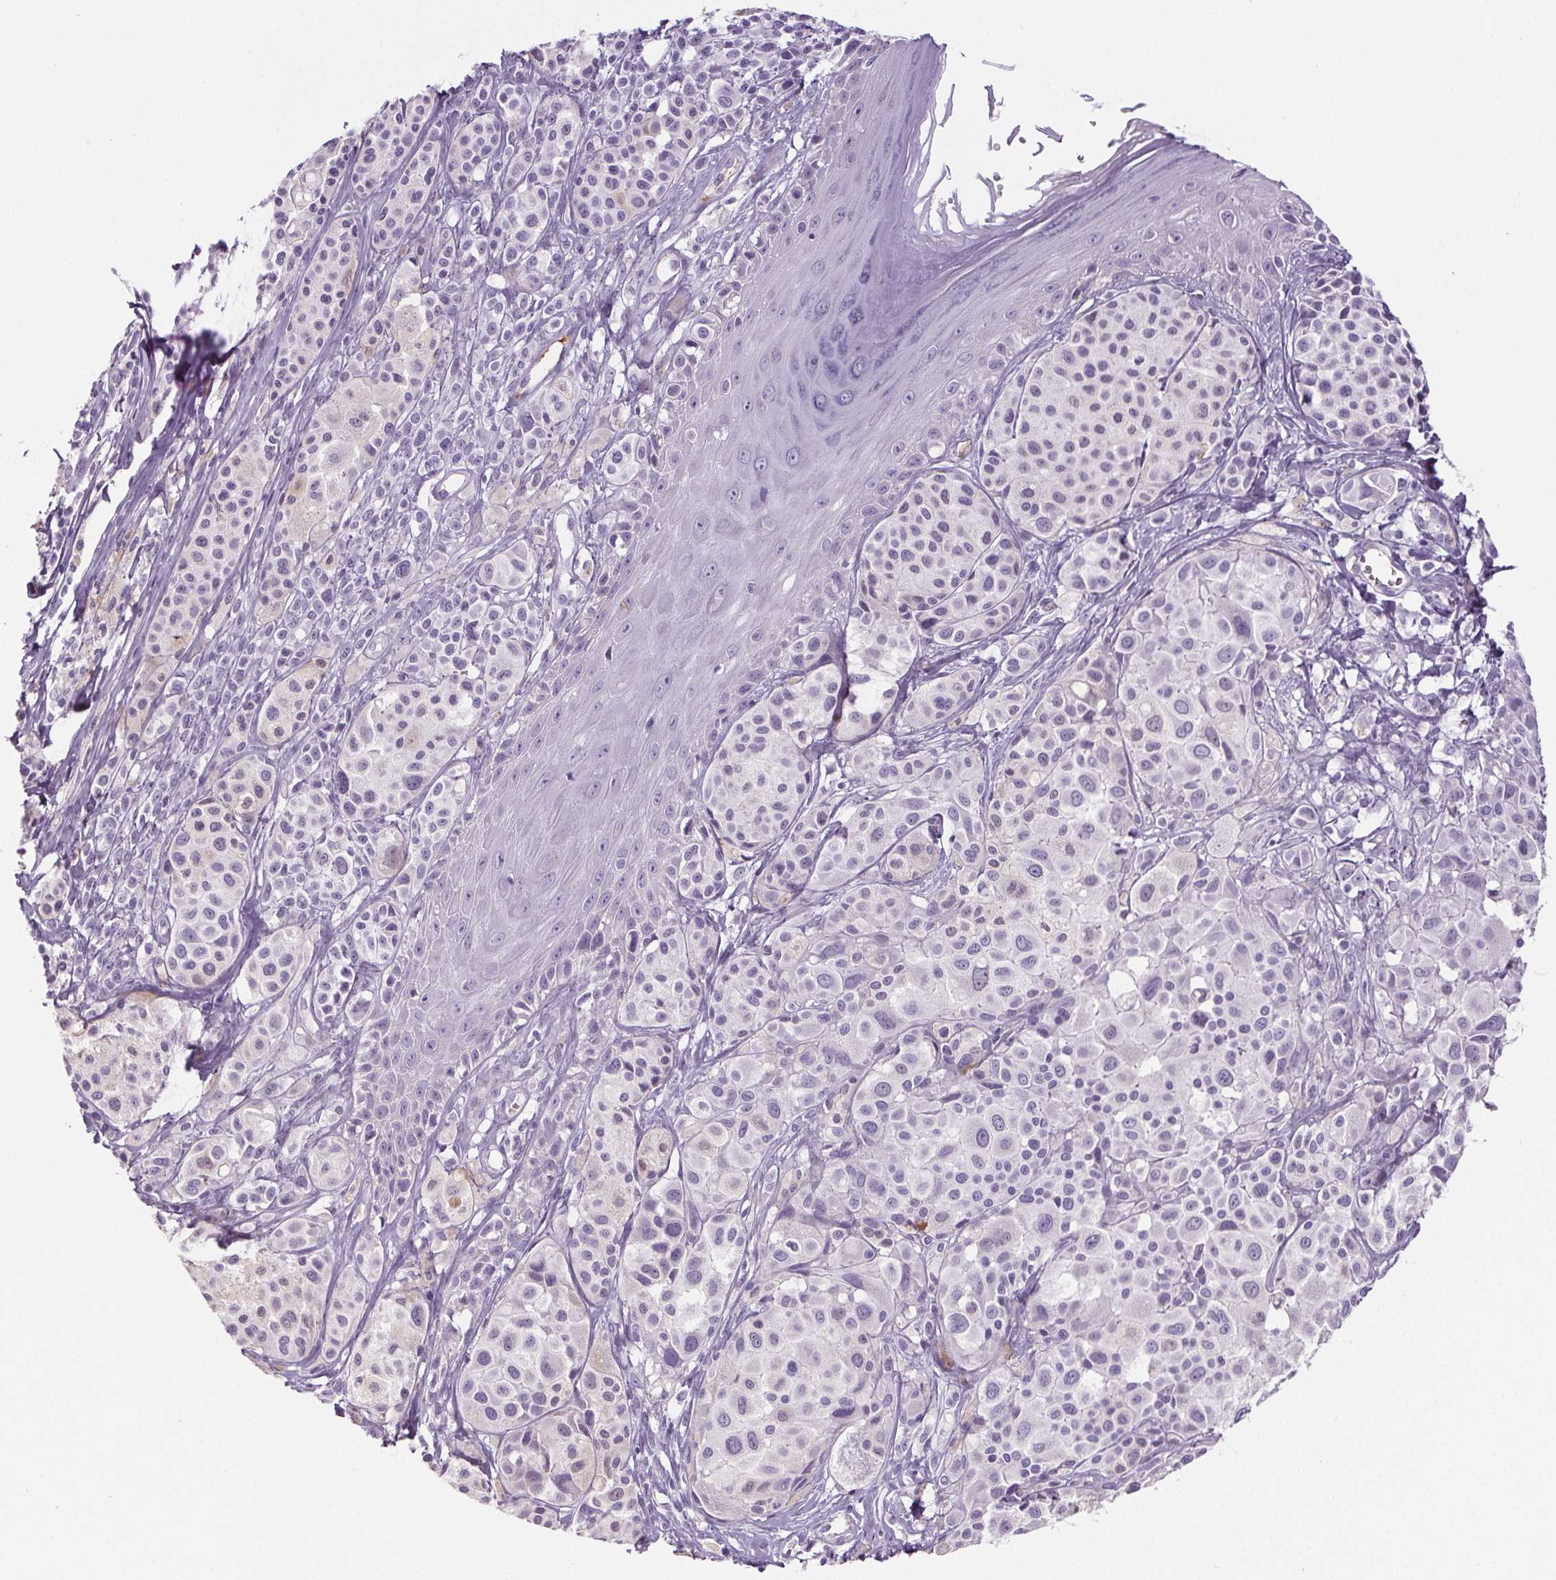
{"staining": {"intensity": "negative", "quantity": "none", "location": "none"}, "tissue": "melanoma", "cell_type": "Tumor cells", "image_type": "cancer", "snomed": [{"axis": "morphology", "description": "Malignant melanoma, NOS"}, {"axis": "topography", "description": "Skin"}], "caption": "Immunohistochemistry micrograph of human melanoma stained for a protein (brown), which reveals no expression in tumor cells.", "gene": "CD5L", "patient": {"sex": "male", "age": 77}}